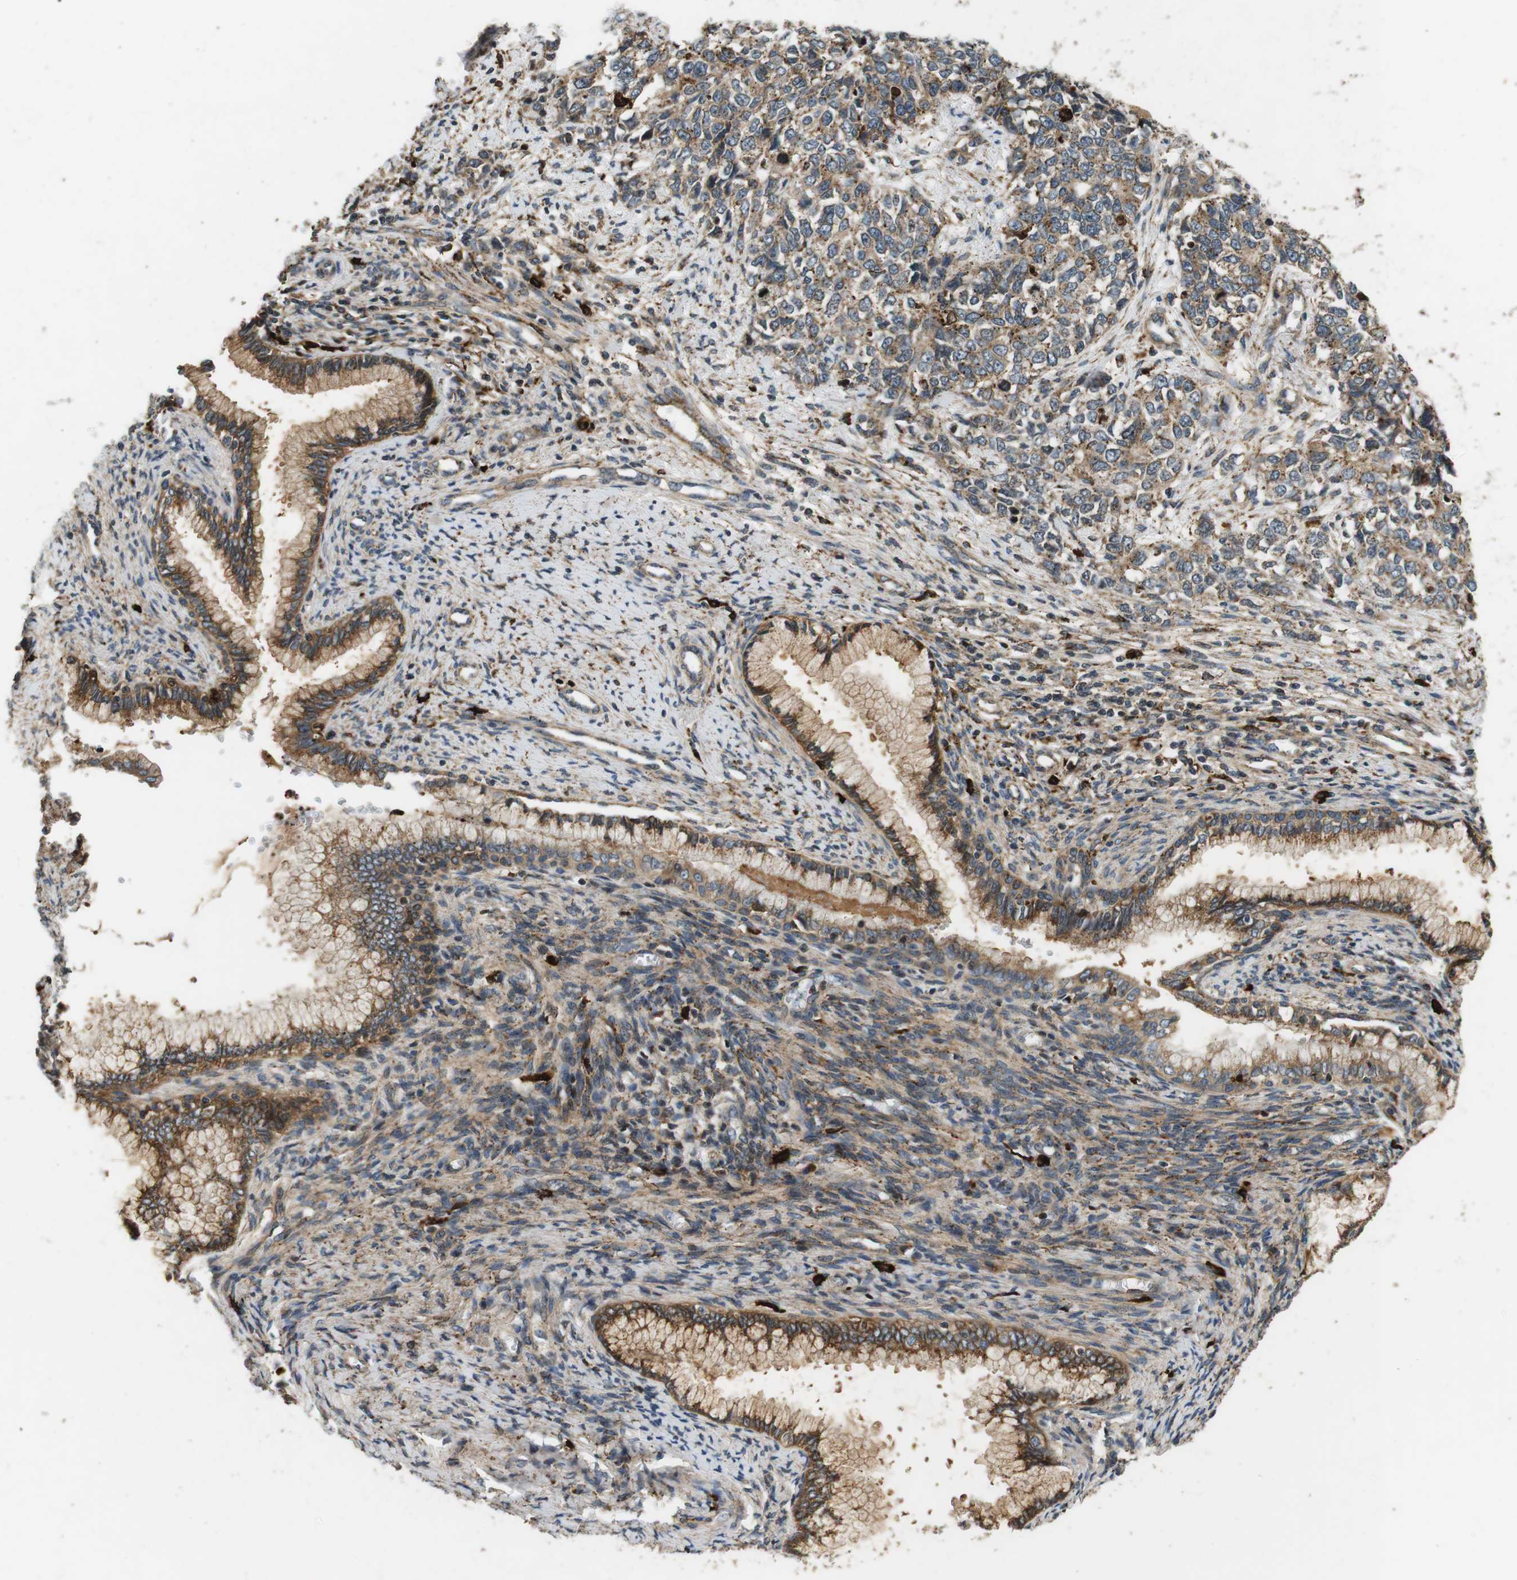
{"staining": {"intensity": "moderate", "quantity": ">75%", "location": "cytoplasmic/membranous"}, "tissue": "cervical cancer", "cell_type": "Tumor cells", "image_type": "cancer", "snomed": [{"axis": "morphology", "description": "Squamous cell carcinoma, NOS"}, {"axis": "topography", "description": "Cervix"}], "caption": "A histopathology image showing moderate cytoplasmic/membranous positivity in about >75% of tumor cells in cervical squamous cell carcinoma, as visualized by brown immunohistochemical staining.", "gene": "TXNRD1", "patient": {"sex": "female", "age": 63}}